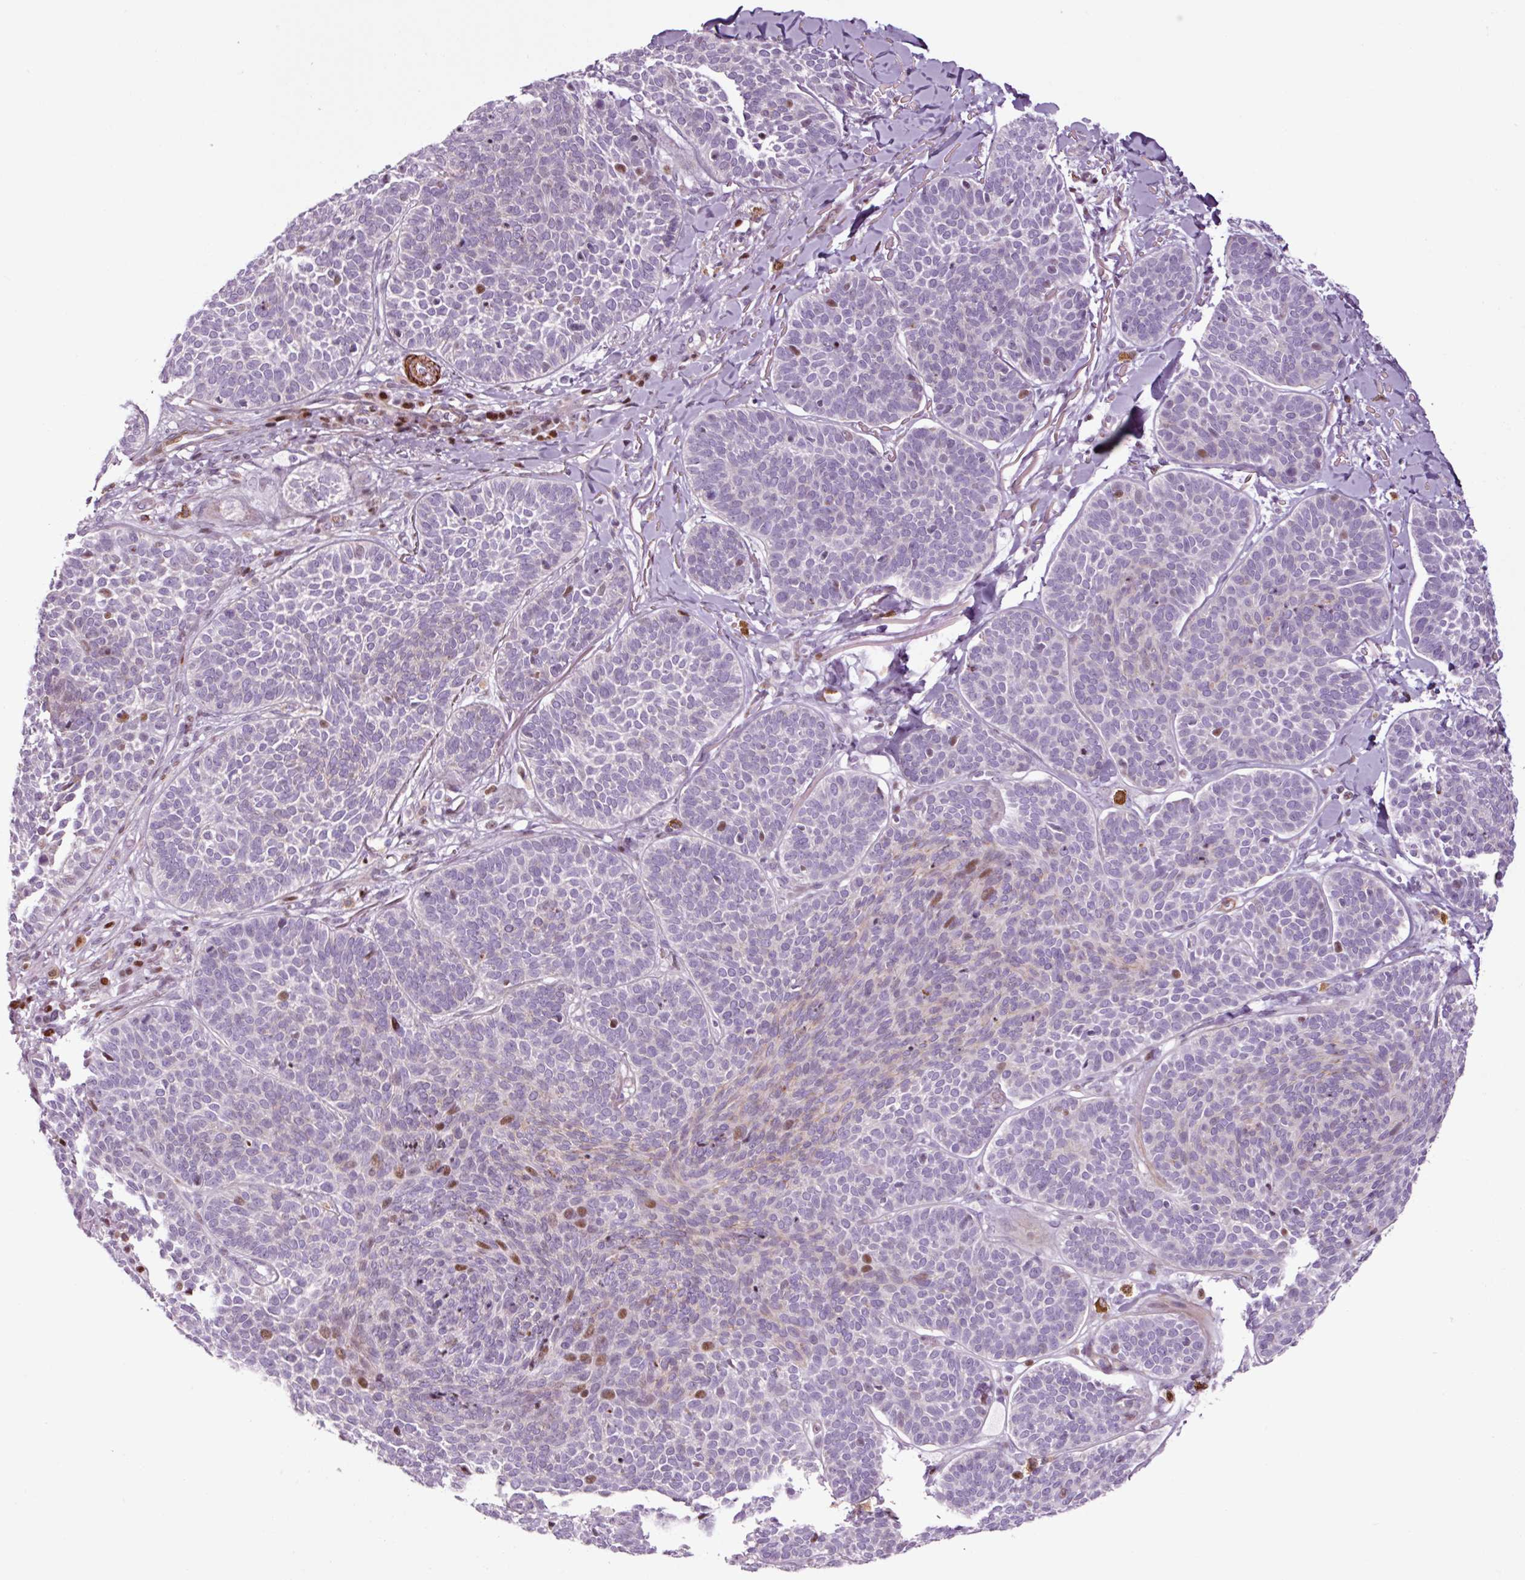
{"staining": {"intensity": "moderate", "quantity": "<25%", "location": "nuclear"}, "tissue": "skin cancer", "cell_type": "Tumor cells", "image_type": "cancer", "snomed": [{"axis": "morphology", "description": "Basal cell carcinoma"}, {"axis": "topography", "description": "Skin"}], "caption": "Human skin cancer (basal cell carcinoma) stained for a protein (brown) reveals moderate nuclear positive staining in approximately <25% of tumor cells.", "gene": "ANKRD20A1", "patient": {"sex": "male", "age": 85}}